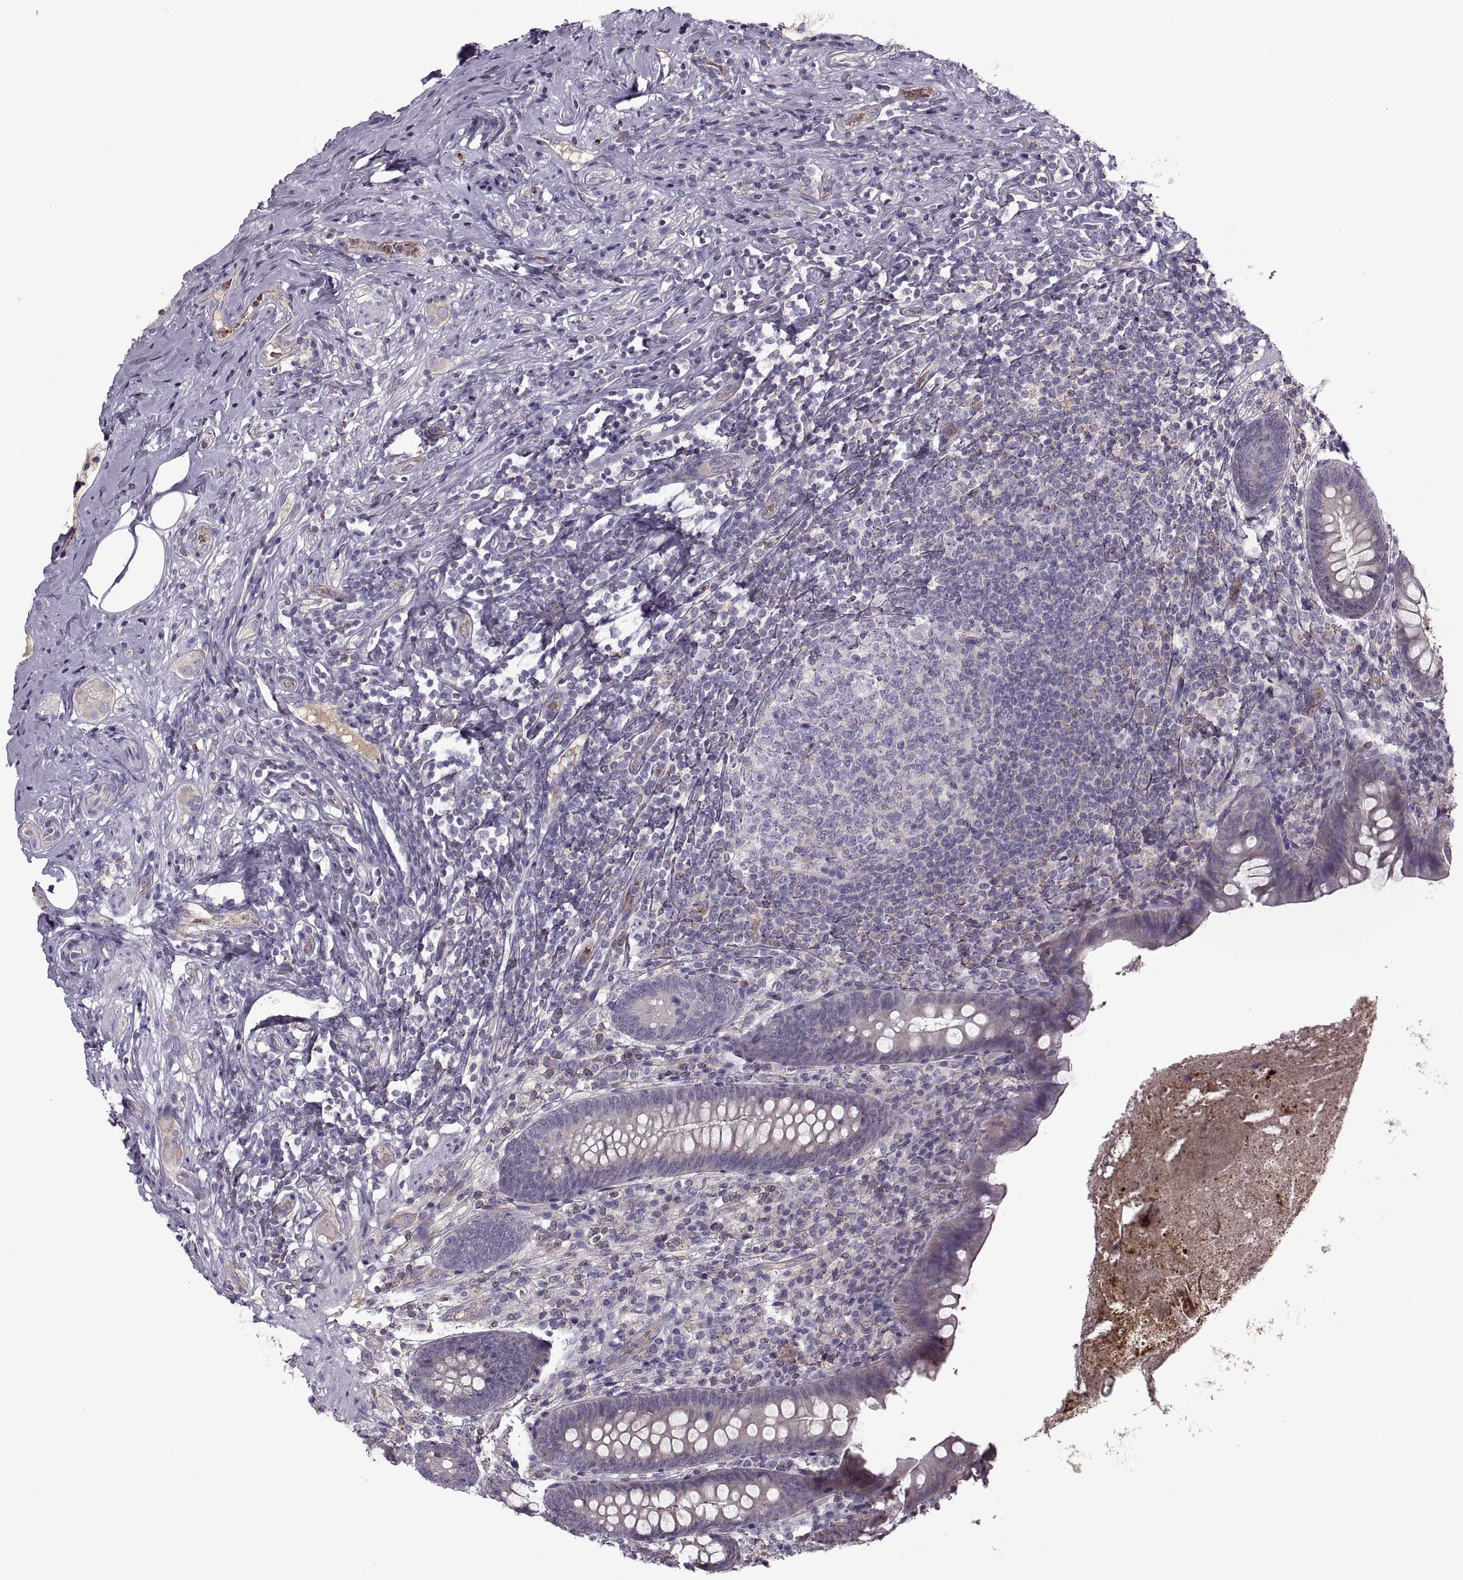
{"staining": {"intensity": "negative", "quantity": "none", "location": "none"}, "tissue": "appendix", "cell_type": "Glandular cells", "image_type": "normal", "snomed": [{"axis": "morphology", "description": "Normal tissue, NOS"}, {"axis": "topography", "description": "Appendix"}], "caption": "DAB immunohistochemical staining of unremarkable human appendix reveals no significant positivity in glandular cells. The staining was performed using DAB (3,3'-diaminobenzidine) to visualize the protein expression in brown, while the nuclei were stained in blue with hematoxylin (Magnification: 20x).", "gene": "SLC2A14", "patient": {"sex": "male", "age": 47}}